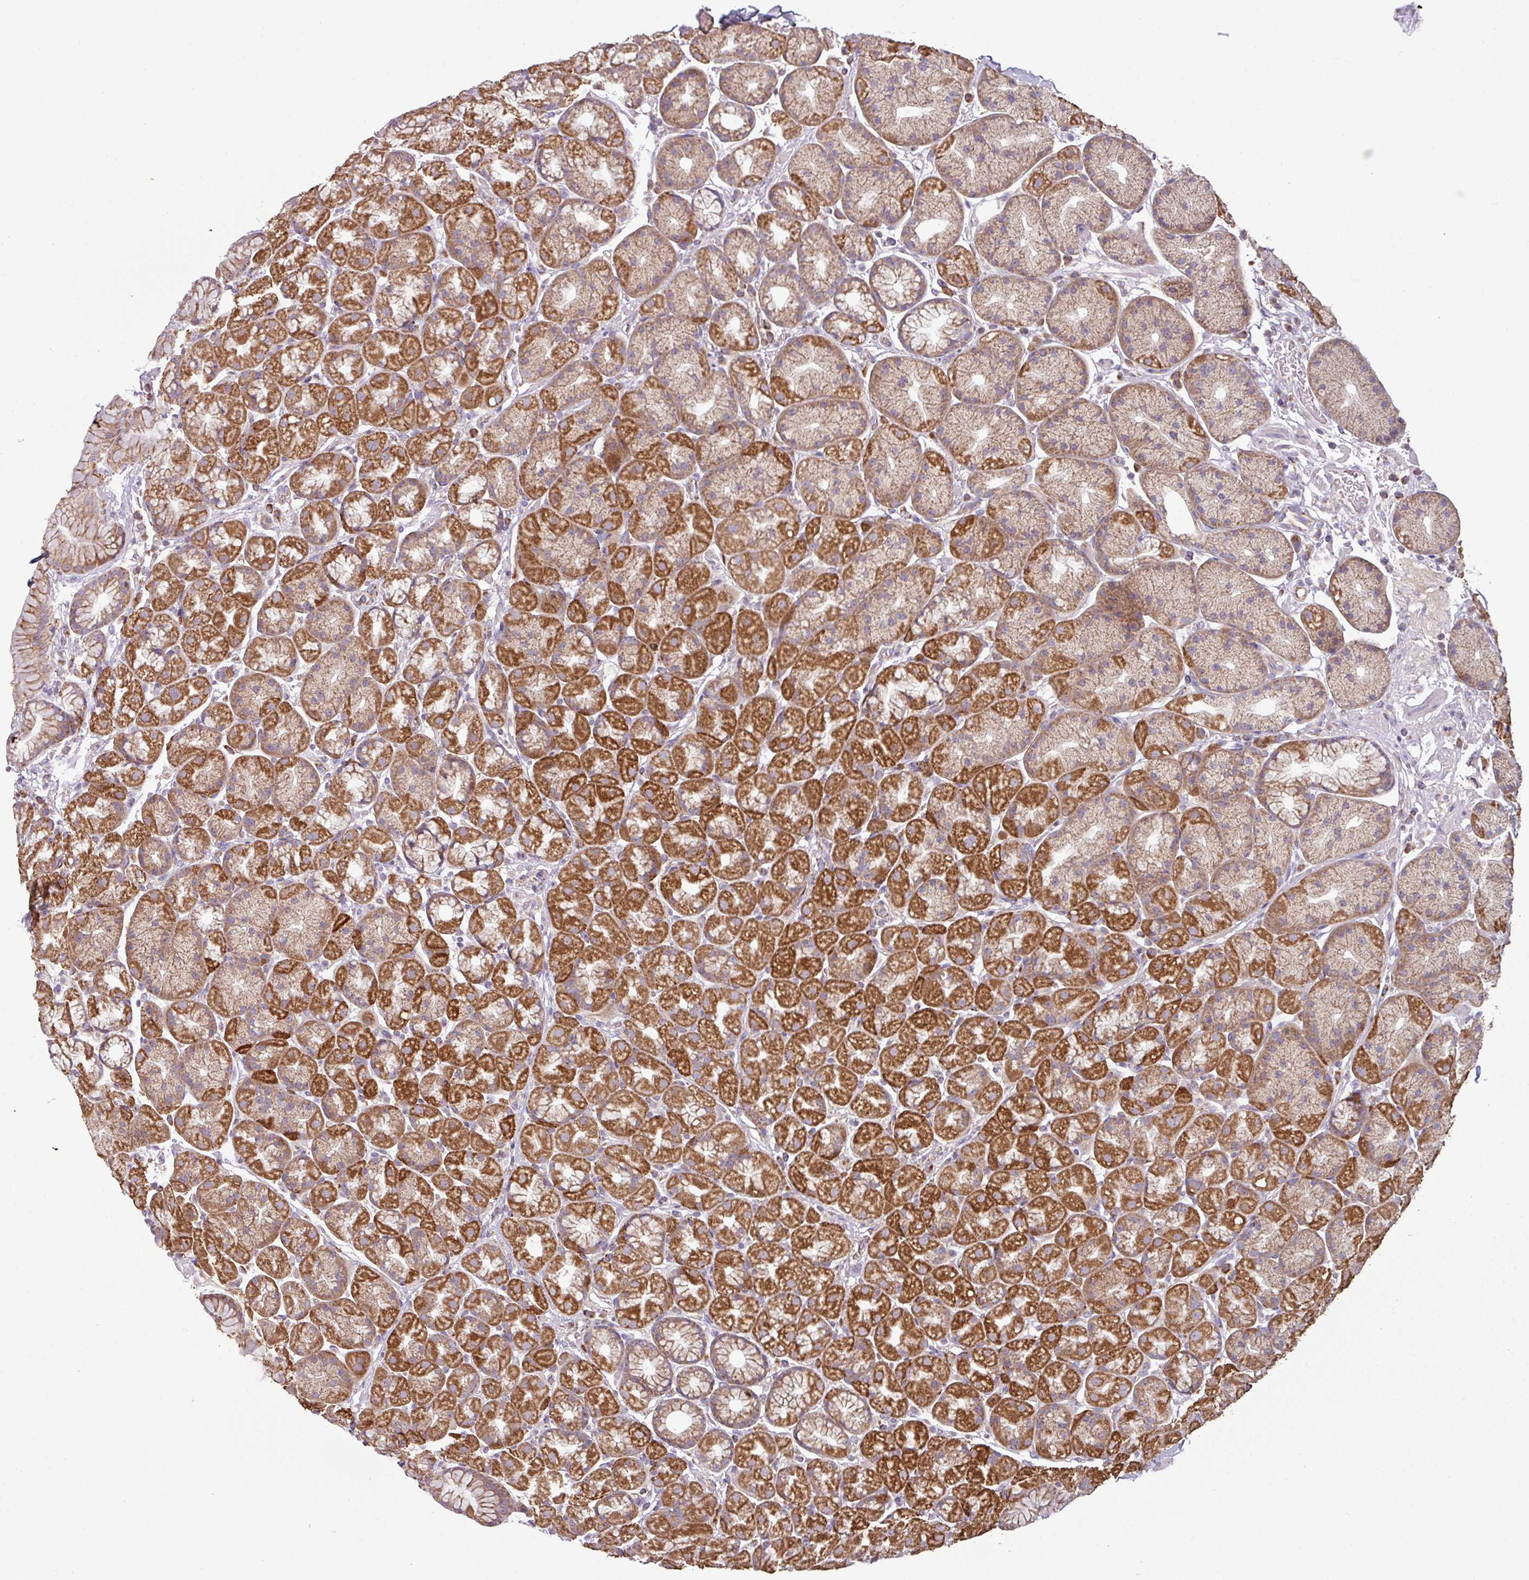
{"staining": {"intensity": "strong", "quantity": ">75%", "location": "cytoplasmic/membranous"}, "tissue": "stomach", "cell_type": "Glandular cells", "image_type": "normal", "snomed": [{"axis": "morphology", "description": "Normal tissue, NOS"}, {"axis": "topography", "description": "Stomach, lower"}], "caption": "Approximately >75% of glandular cells in benign stomach exhibit strong cytoplasmic/membranous protein staining as visualized by brown immunohistochemical staining.", "gene": "ENSG00000260170", "patient": {"sex": "male", "age": 67}}